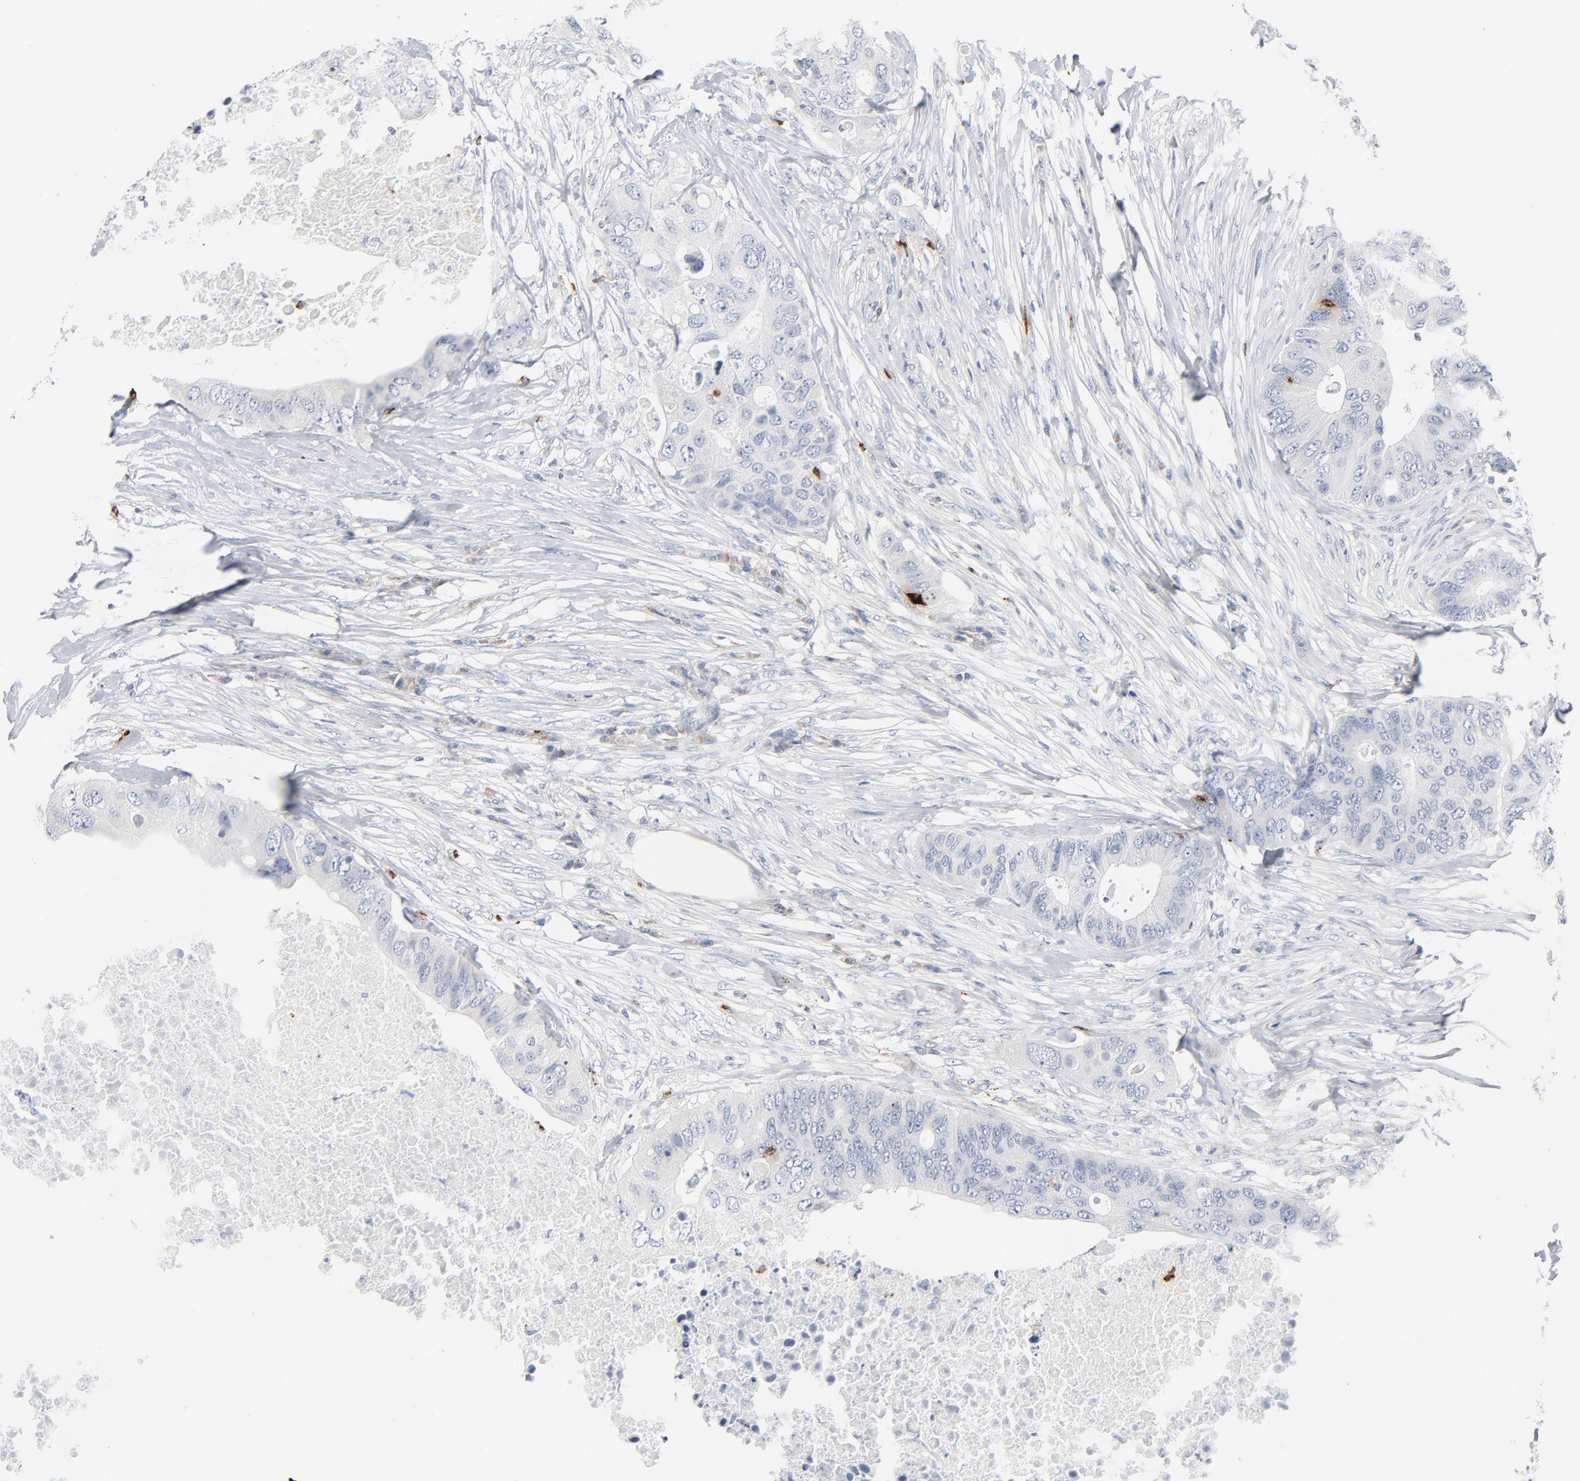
{"staining": {"intensity": "negative", "quantity": "none", "location": "none"}, "tissue": "colorectal cancer", "cell_type": "Tumor cells", "image_type": "cancer", "snomed": [{"axis": "morphology", "description": "Adenocarcinoma, NOS"}, {"axis": "topography", "description": "Colon"}], "caption": "The image displays no staining of tumor cells in adenocarcinoma (colorectal).", "gene": "GZMB", "patient": {"sex": "male", "age": 71}}